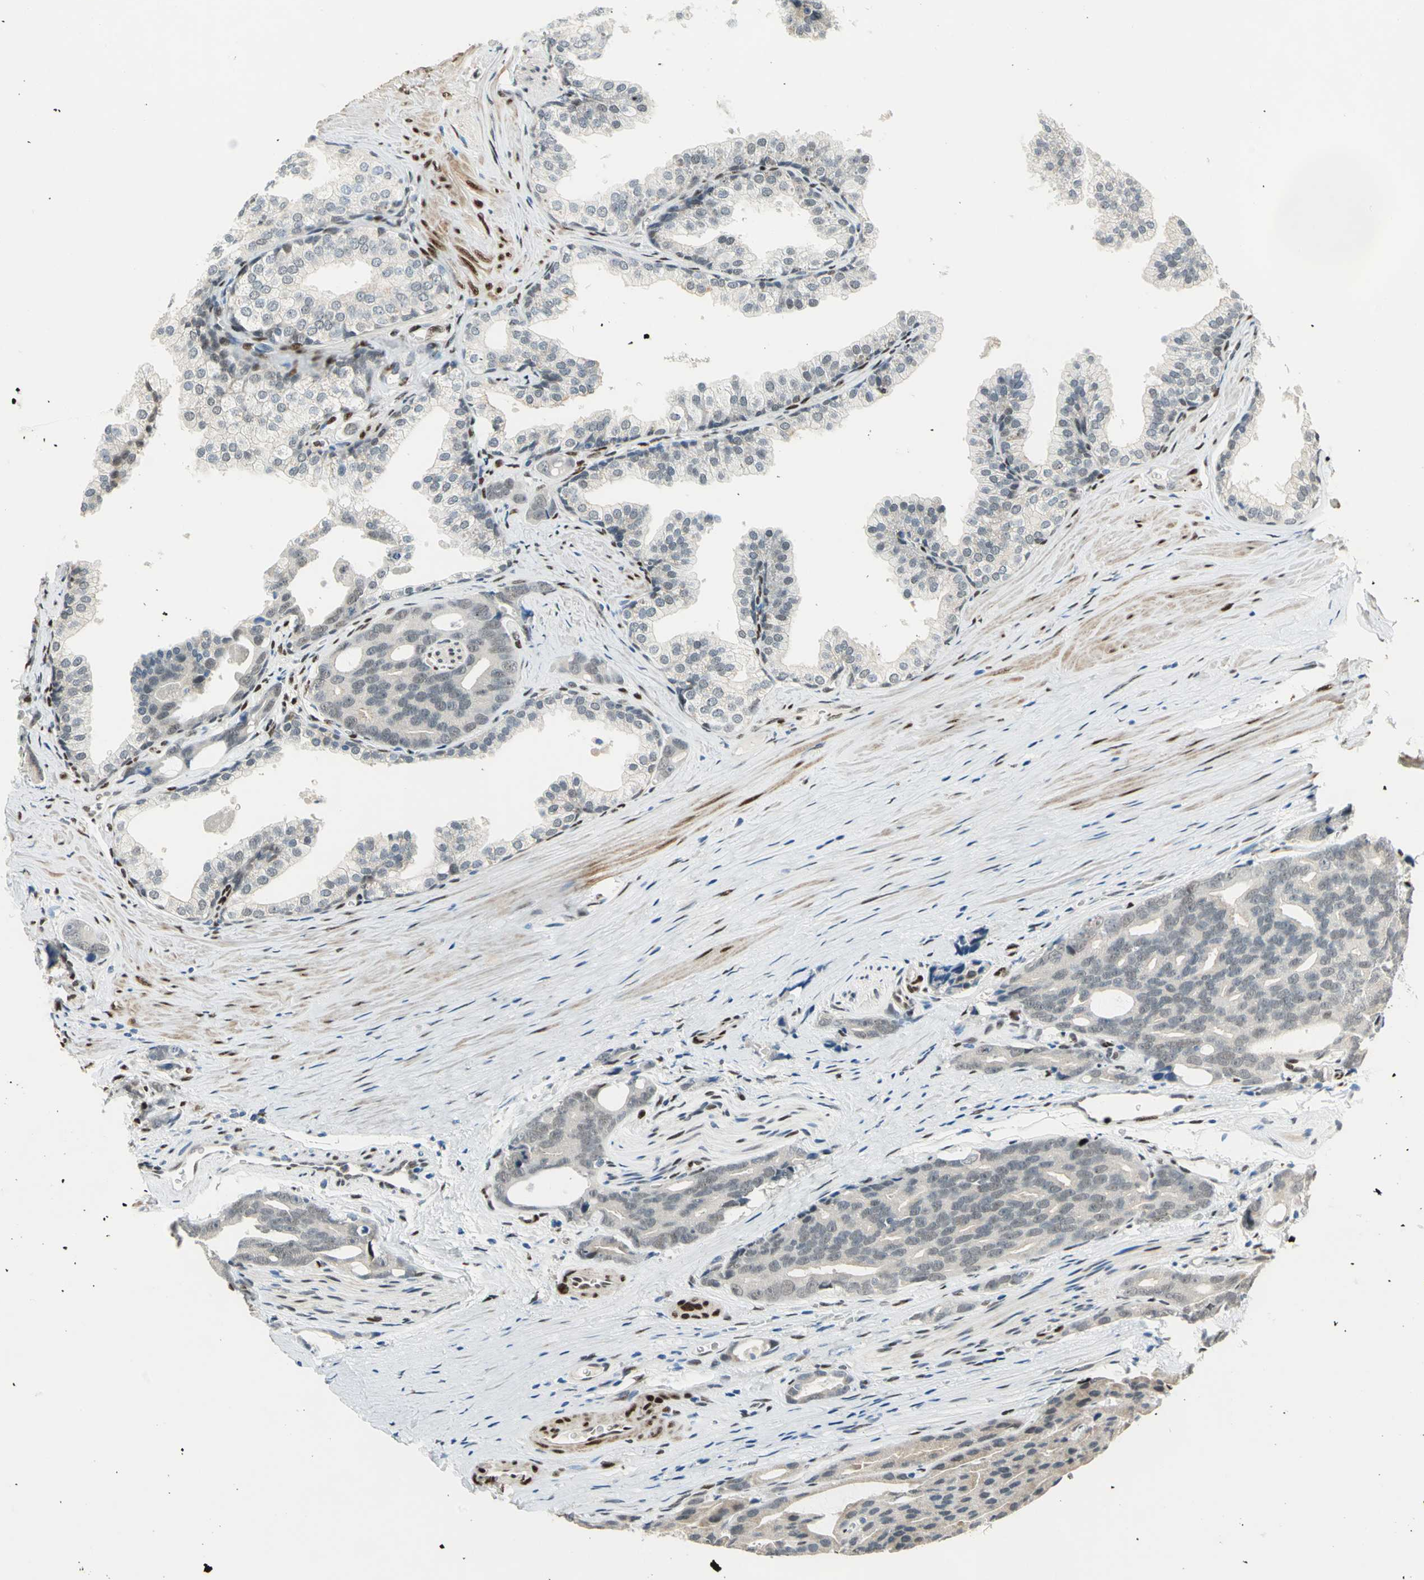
{"staining": {"intensity": "weak", "quantity": "25%-75%", "location": "cytoplasmic/membranous,nuclear"}, "tissue": "prostate cancer", "cell_type": "Tumor cells", "image_type": "cancer", "snomed": [{"axis": "morphology", "description": "Adenocarcinoma, Medium grade"}, {"axis": "topography", "description": "Prostate"}], "caption": "Protein staining demonstrates weak cytoplasmic/membranous and nuclear staining in about 25%-75% of tumor cells in prostate cancer. (Brightfield microscopy of DAB IHC at high magnification).", "gene": "RBFOX2", "patient": {"sex": "male", "age": 53}}